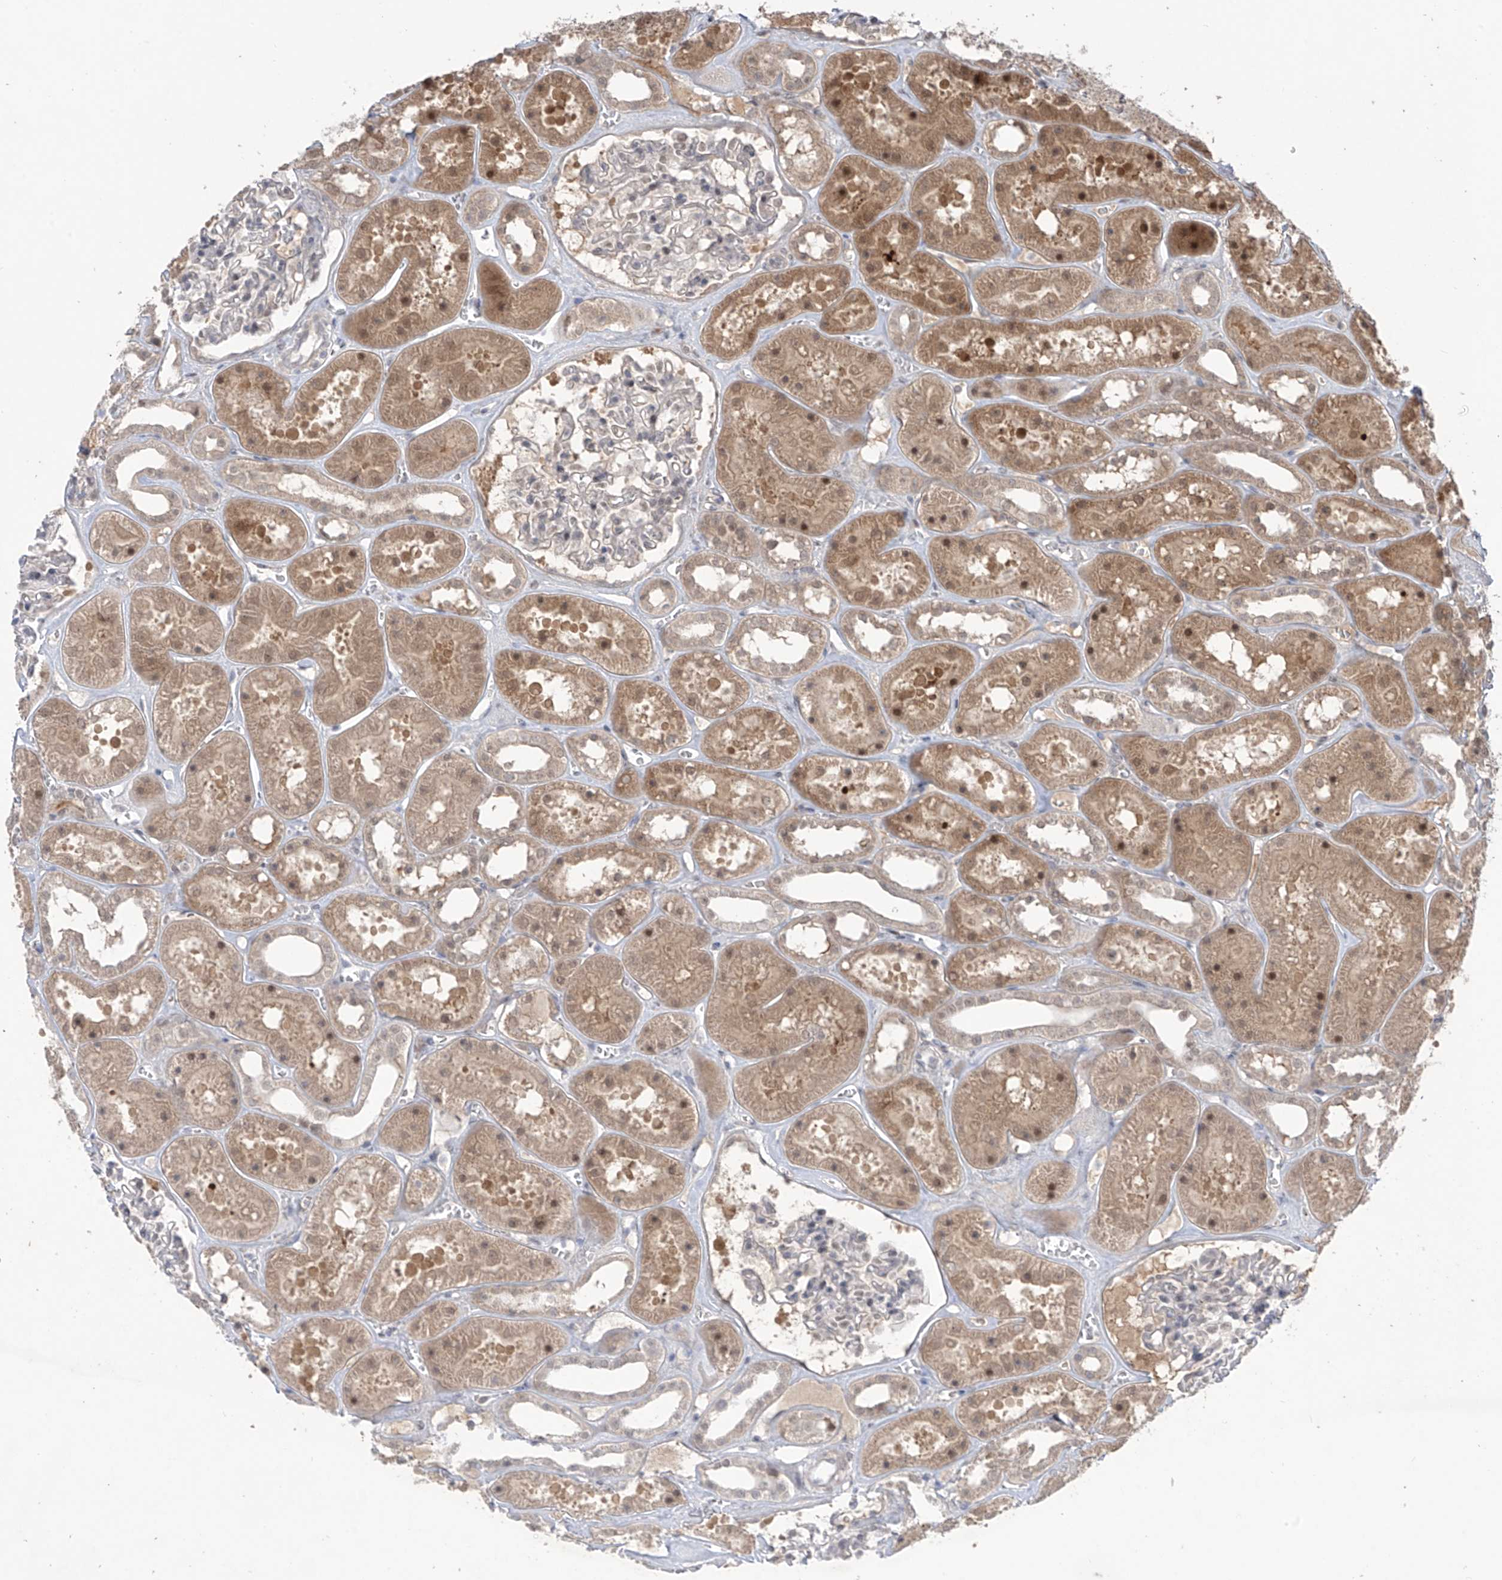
{"staining": {"intensity": "weak", "quantity": "<25%", "location": "cytoplasmic/membranous,nuclear"}, "tissue": "kidney", "cell_type": "Cells in glomeruli", "image_type": "normal", "snomed": [{"axis": "morphology", "description": "Normal tissue, NOS"}, {"axis": "topography", "description": "Kidney"}], "caption": "Human kidney stained for a protein using IHC shows no positivity in cells in glomeruli.", "gene": "OGT", "patient": {"sex": "female", "age": 41}}